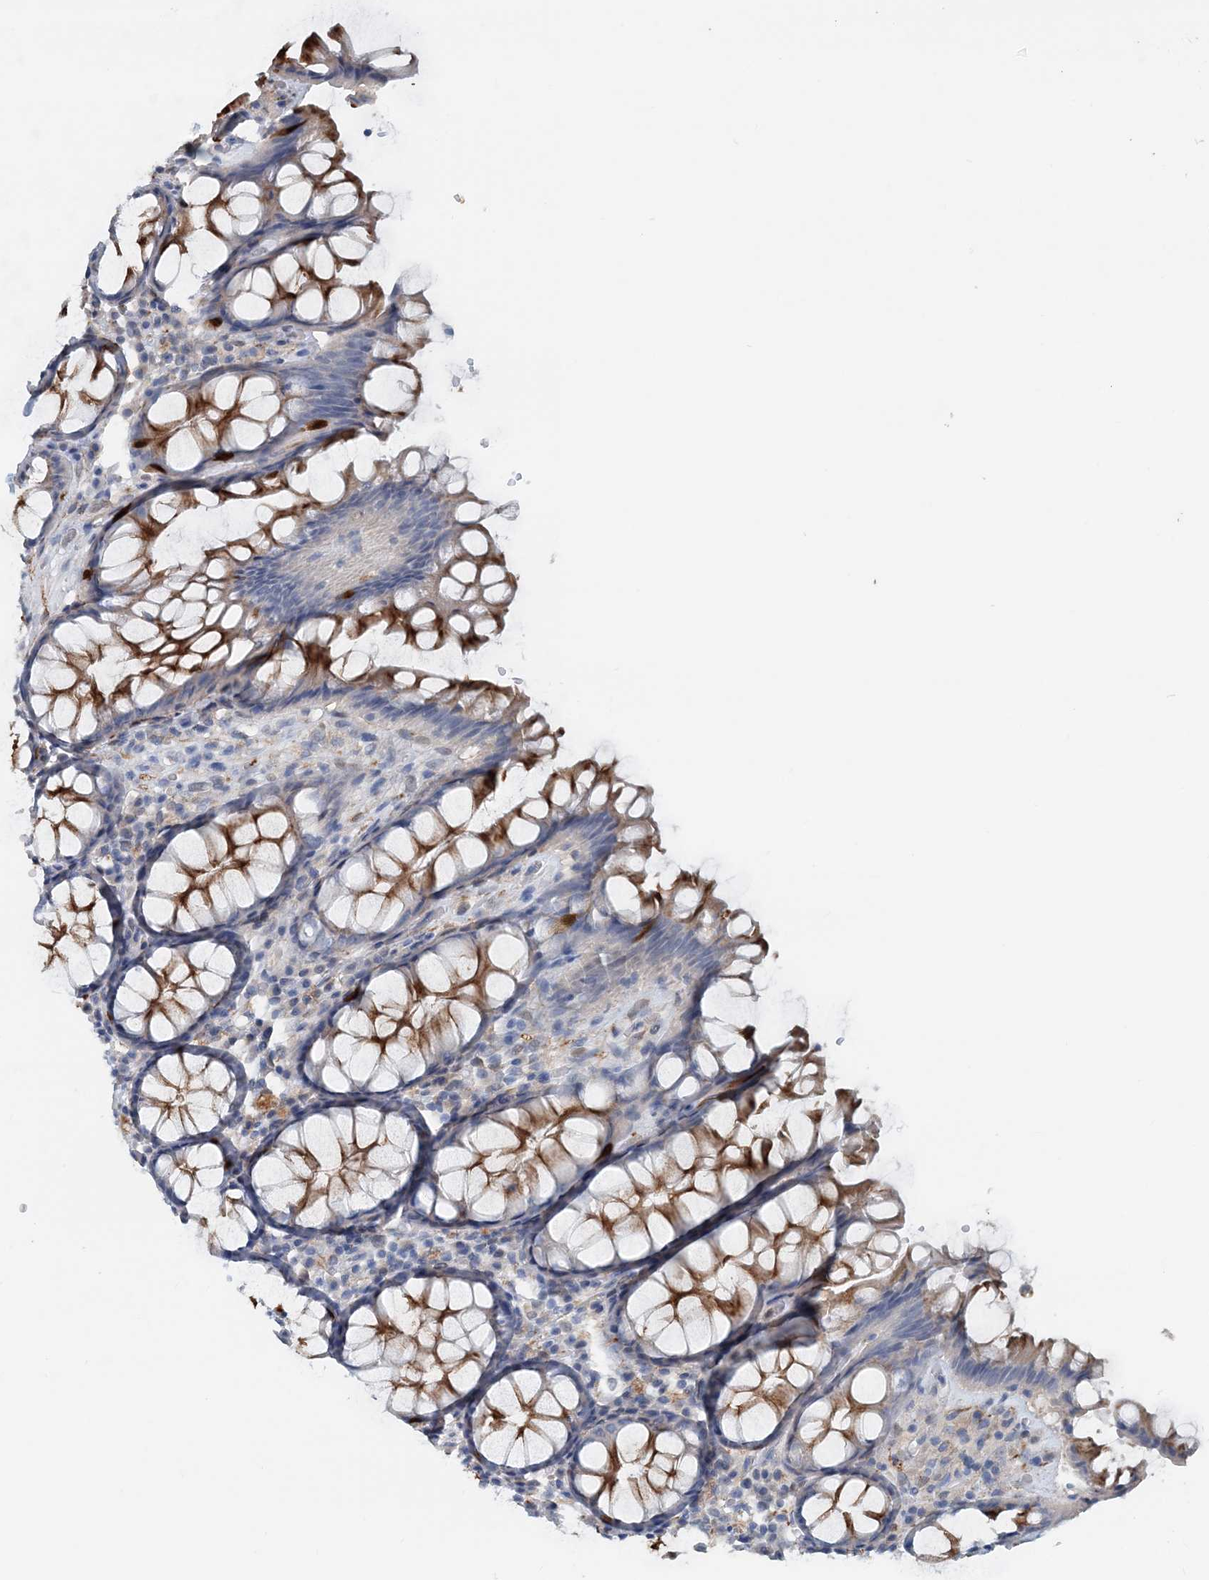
{"staining": {"intensity": "strong", "quantity": "25%-75%", "location": "cytoplasmic/membranous"}, "tissue": "rectum", "cell_type": "Glandular cells", "image_type": "normal", "snomed": [{"axis": "morphology", "description": "Normal tissue, NOS"}, {"axis": "topography", "description": "Rectum"}], "caption": "Protein staining of benign rectum reveals strong cytoplasmic/membranous expression in approximately 25%-75% of glandular cells. The protein of interest is stained brown, and the nuclei are stained in blue (DAB IHC with brightfield microscopy, high magnification).", "gene": "PFN2", "patient": {"sex": "male", "age": 64}}